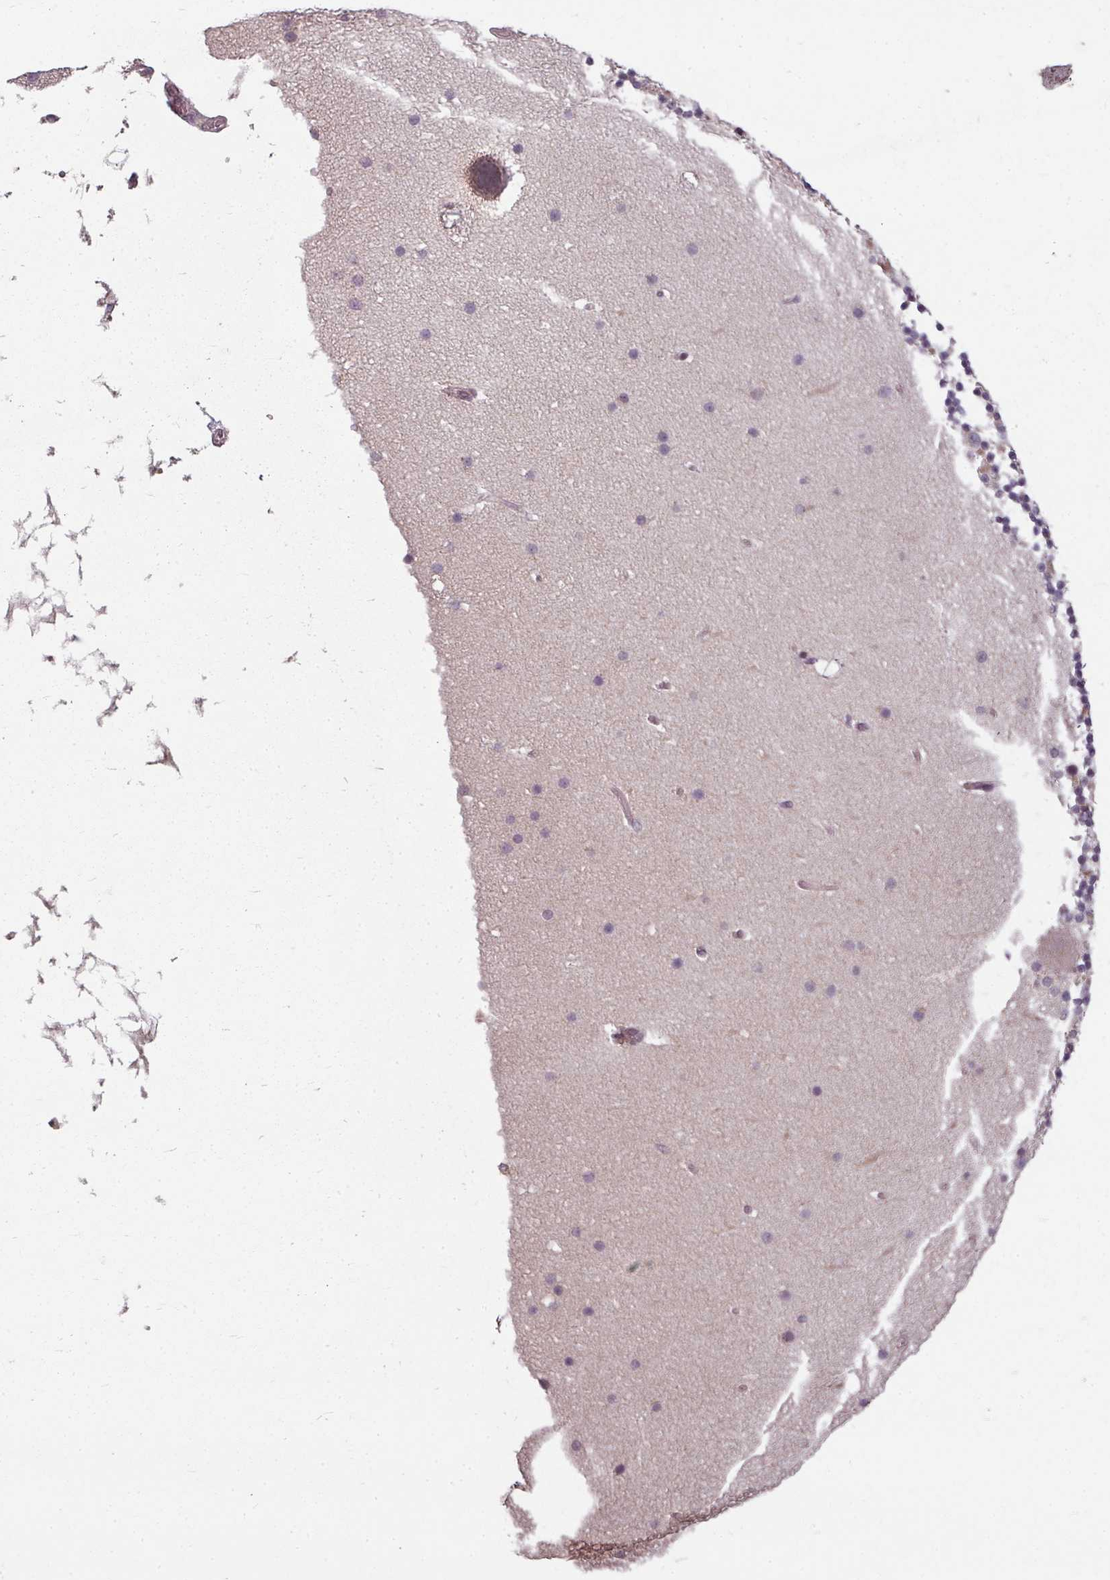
{"staining": {"intensity": "negative", "quantity": "none", "location": "none"}, "tissue": "cerebellum", "cell_type": "Cells in granular layer", "image_type": "normal", "snomed": [{"axis": "morphology", "description": "Normal tissue, NOS"}, {"axis": "topography", "description": "Cerebellum"}], "caption": "Cells in granular layer are negative for brown protein staining in benign cerebellum. (Brightfield microscopy of DAB immunohistochemistry (IHC) at high magnification).", "gene": "CLIC1", "patient": {"sex": "male", "age": 57}}